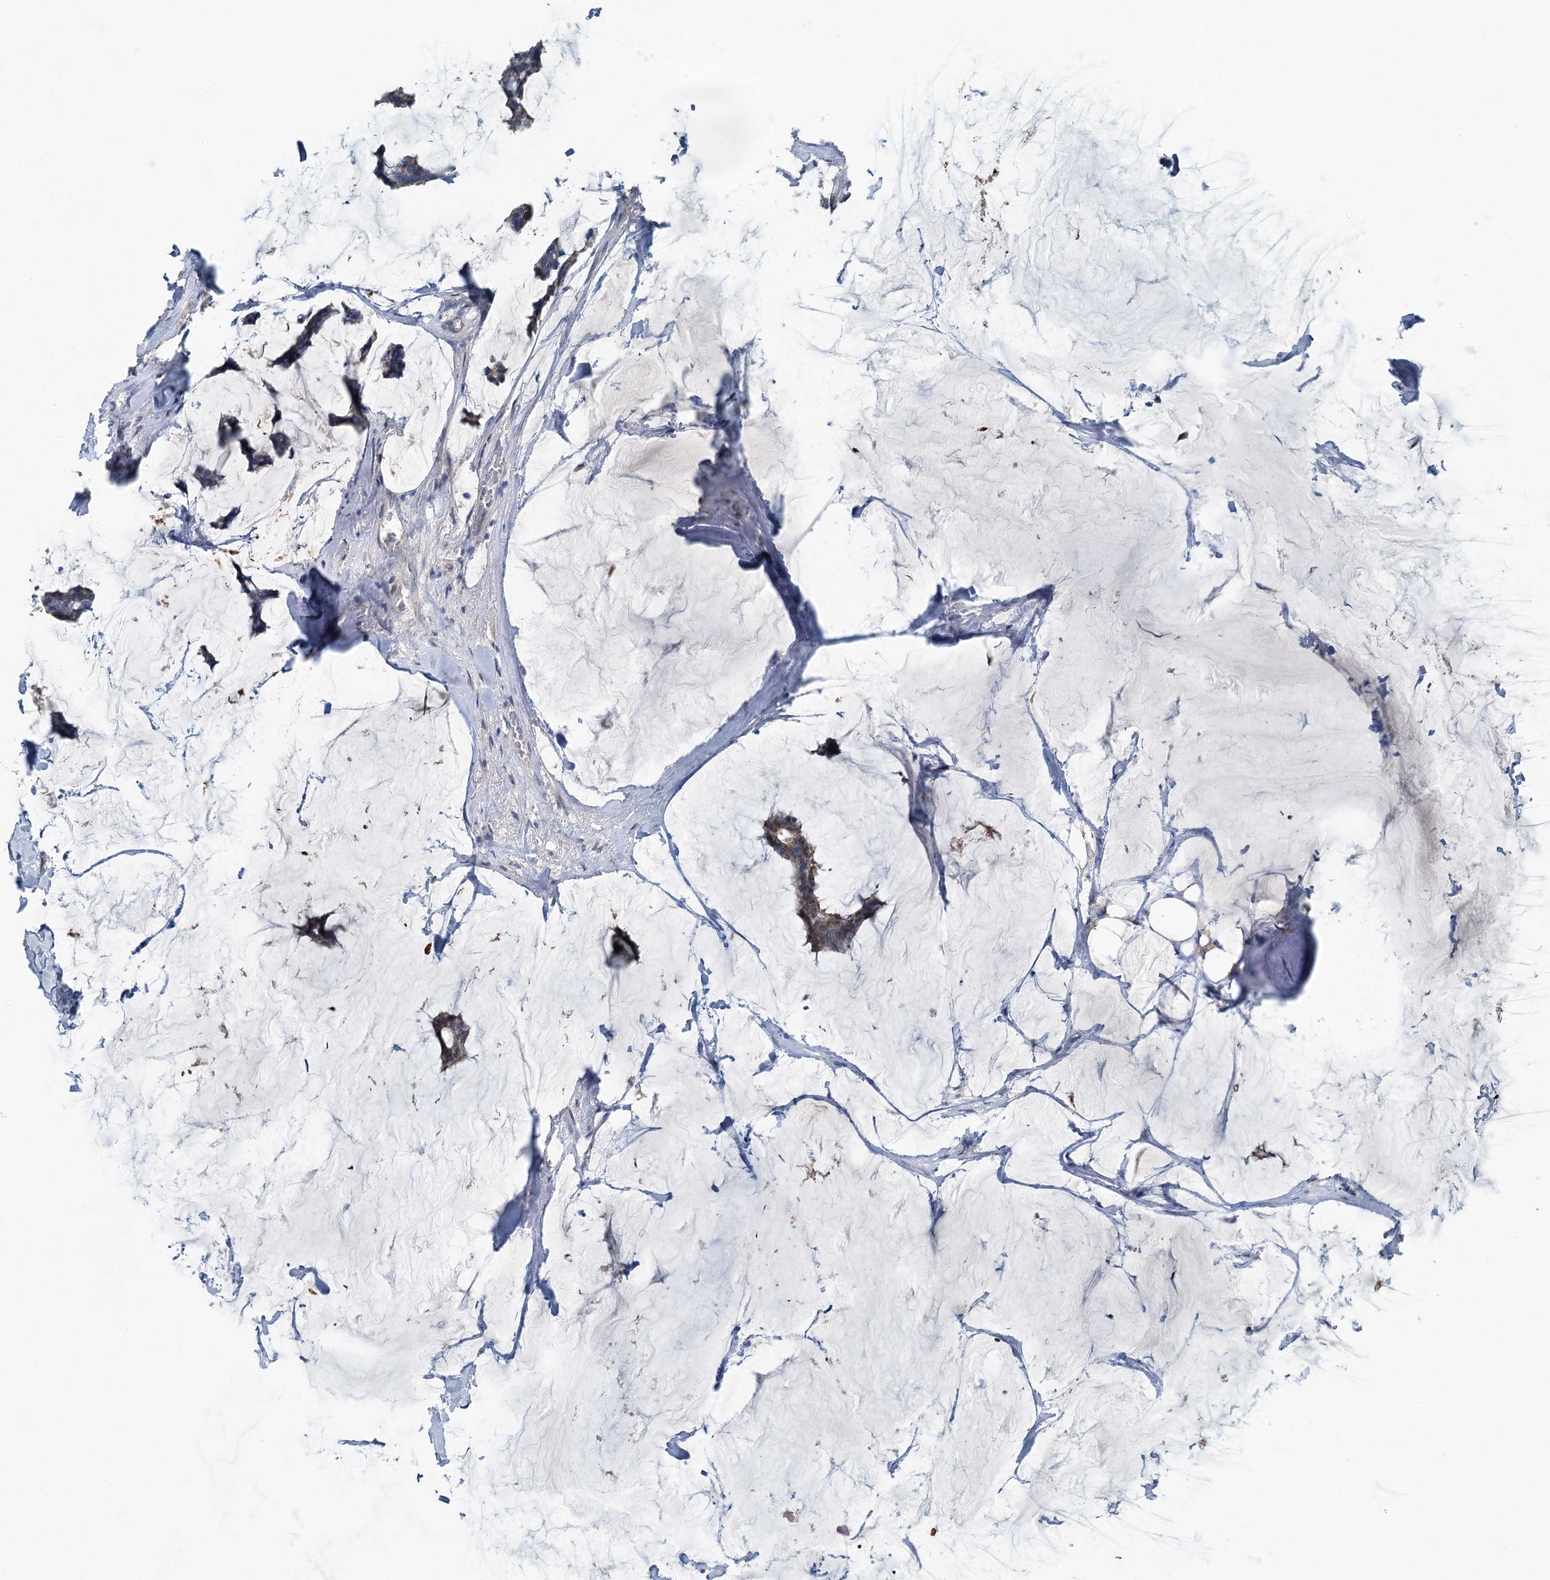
{"staining": {"intensity": "weak", "quantity": ">75%", "location": "cytoplasmic/membranous"}, "tissue": "breast cancer", "cell_type": "Tumor cells", "image_type": "cancer", "snomed": [{"axis": "morphology", "description": "Duct carcinoma"}, {"axis": "topography", "description": "Breast"}], "caption": "Immunohistochemical staining of human breast invasive ductal carcinoma displays weak cytoplasmic/membranous protein staining in approximately >75% of tumor cells.", "gene": "C6orf120", "patient": {"sex": "female", "age": 93}}